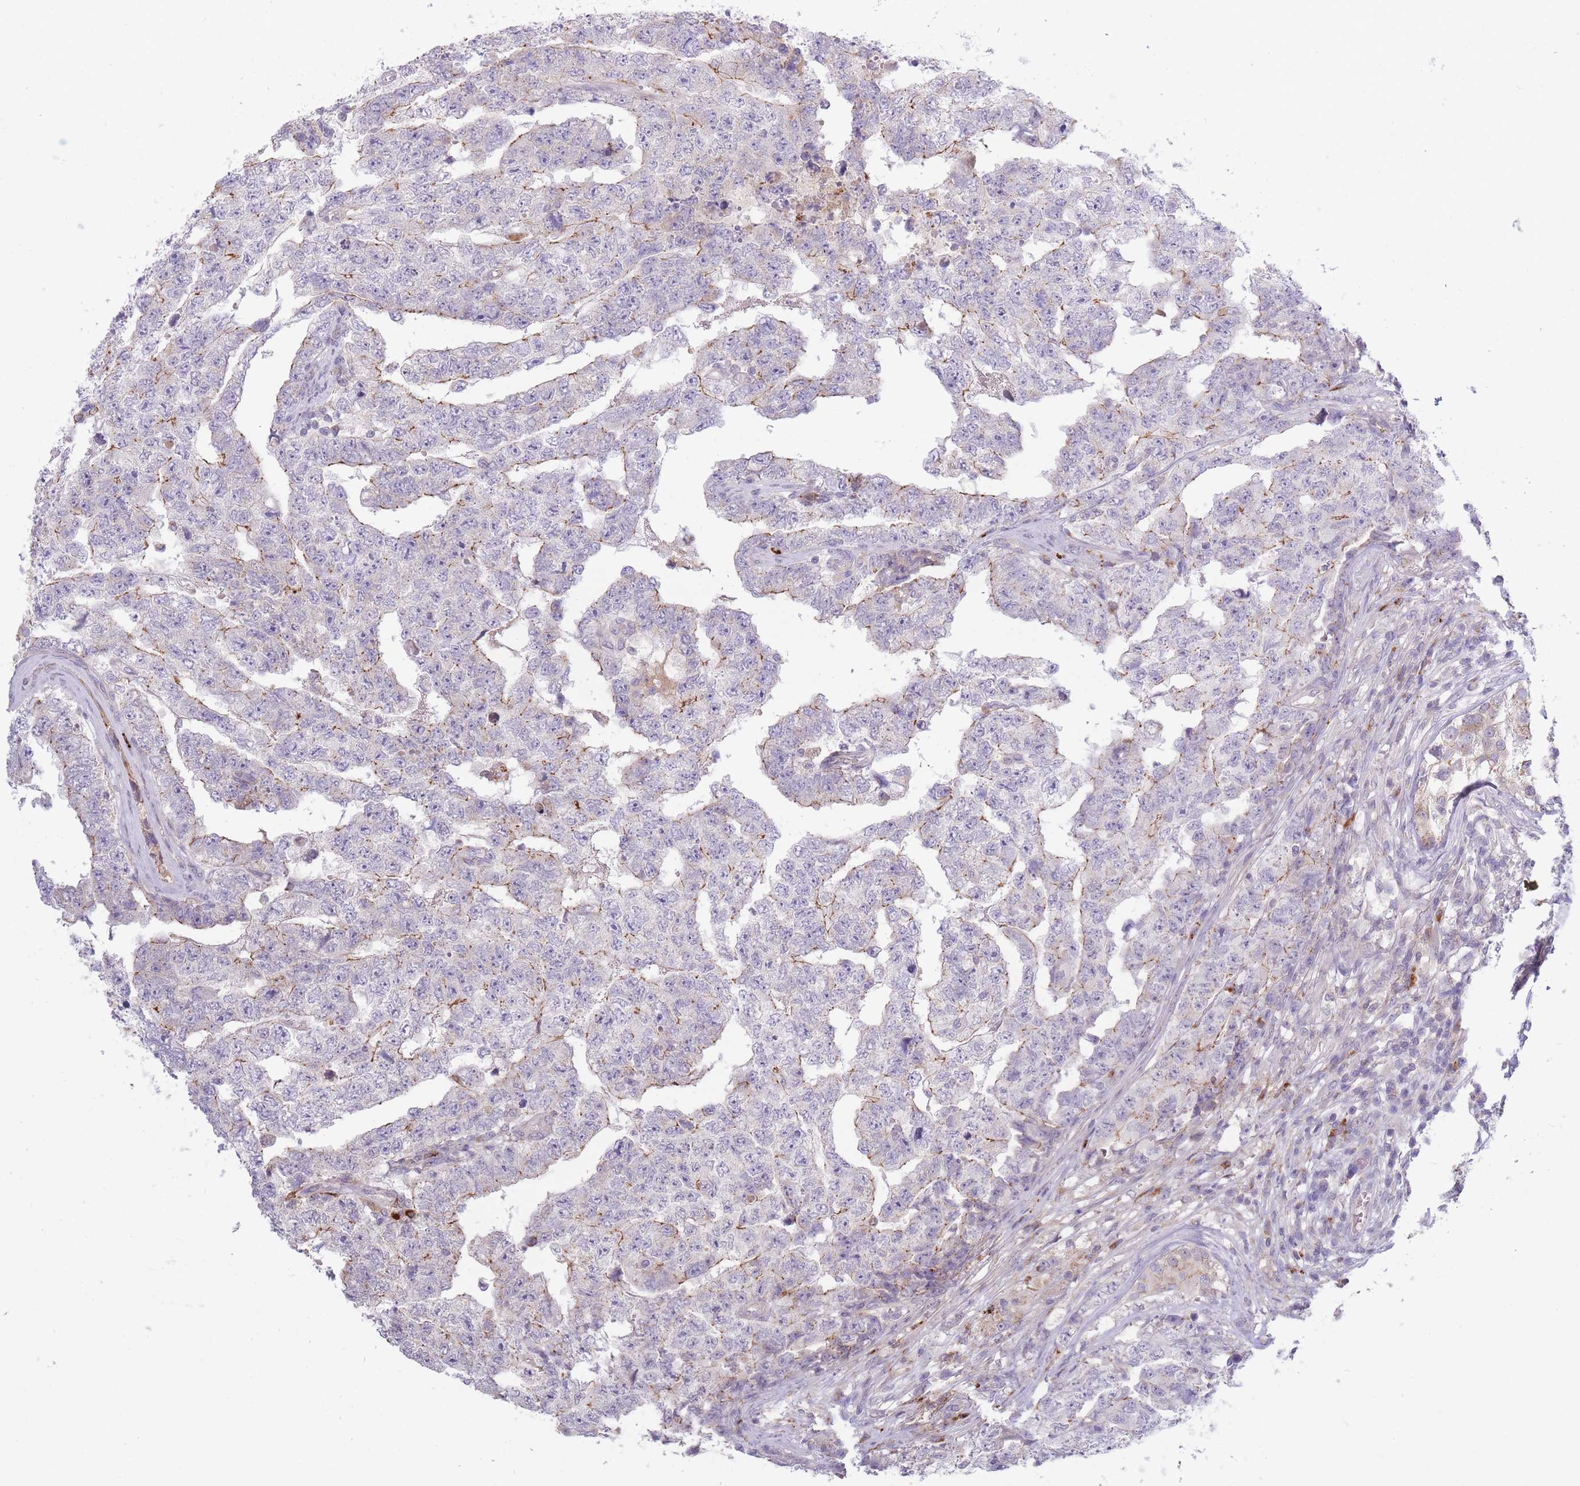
{"staining": {"intensity": "weak", "quantity": "<25%", "location": "cytoplasmic/membranous"}, "tissue": "testis cancer", "cell_type": "Tumor cells", "image_type": "cancer", "snomed": [{"axis": "morphology", "description": "Carcinoma, Embryonal, NOS"}, {"axis": "topography", "description": "Testis"}], "caption": "Histopathology image shows no protein staining in tumor cells of testis embryonal carcinoma tissue.", "gene": "TRIM61", "patient": {"sex": "male", "age": 25}}